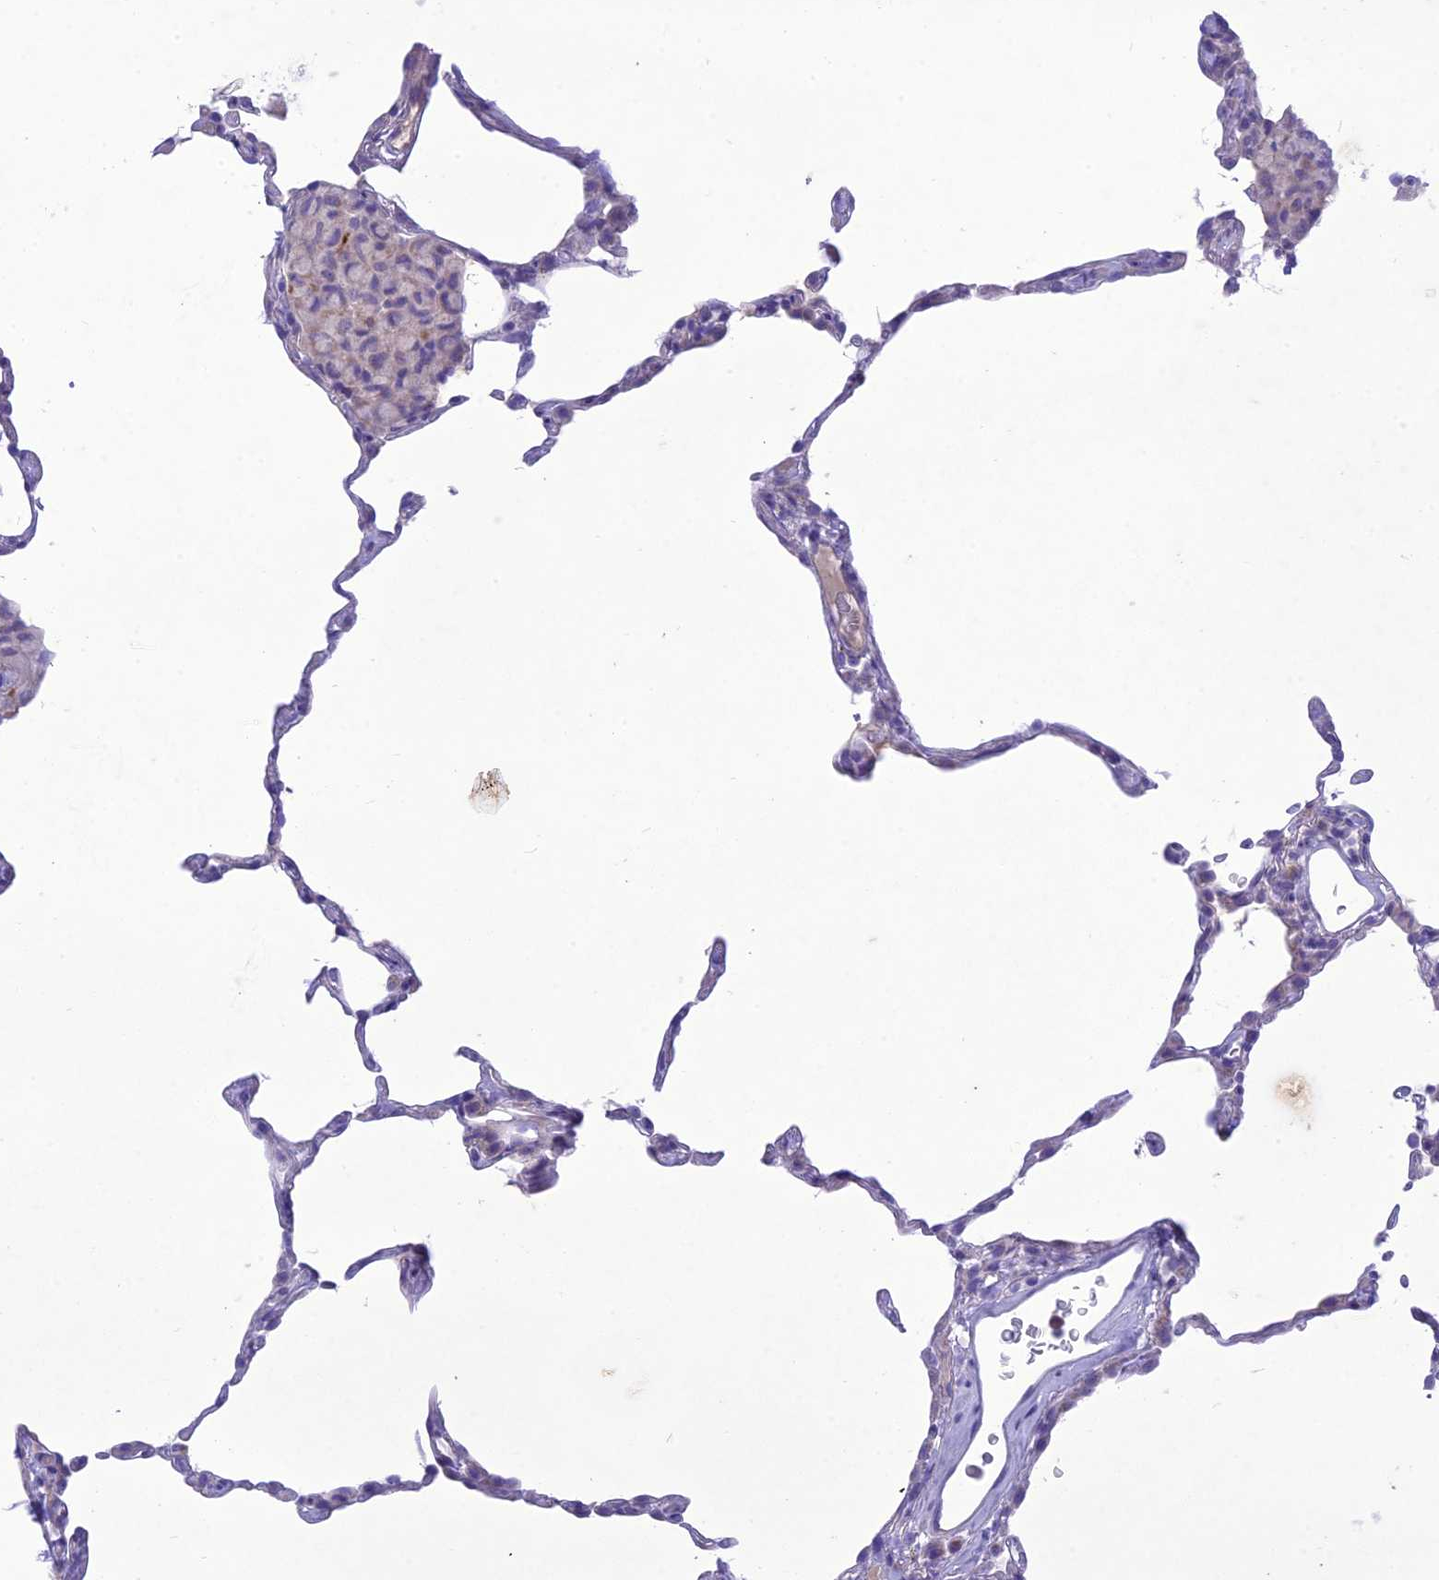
{"staining": {"intensity": "negative", "quantity": "none", "location": "none"}, "tissue": "lung", "cell_type": "Alveolar cells", "image_type": "normal", "snomed": [{"axis": "morphology", "description": "Normal tissue, NOS"}, {"axis": "topography", "description": "Lung"}], "caption": "Immunohistochemistry of unremarkable lung demonstrates no expression in alveolar cells.", "gene": "SLC13A5", "patient": {"sex": "female", "age": 57}}